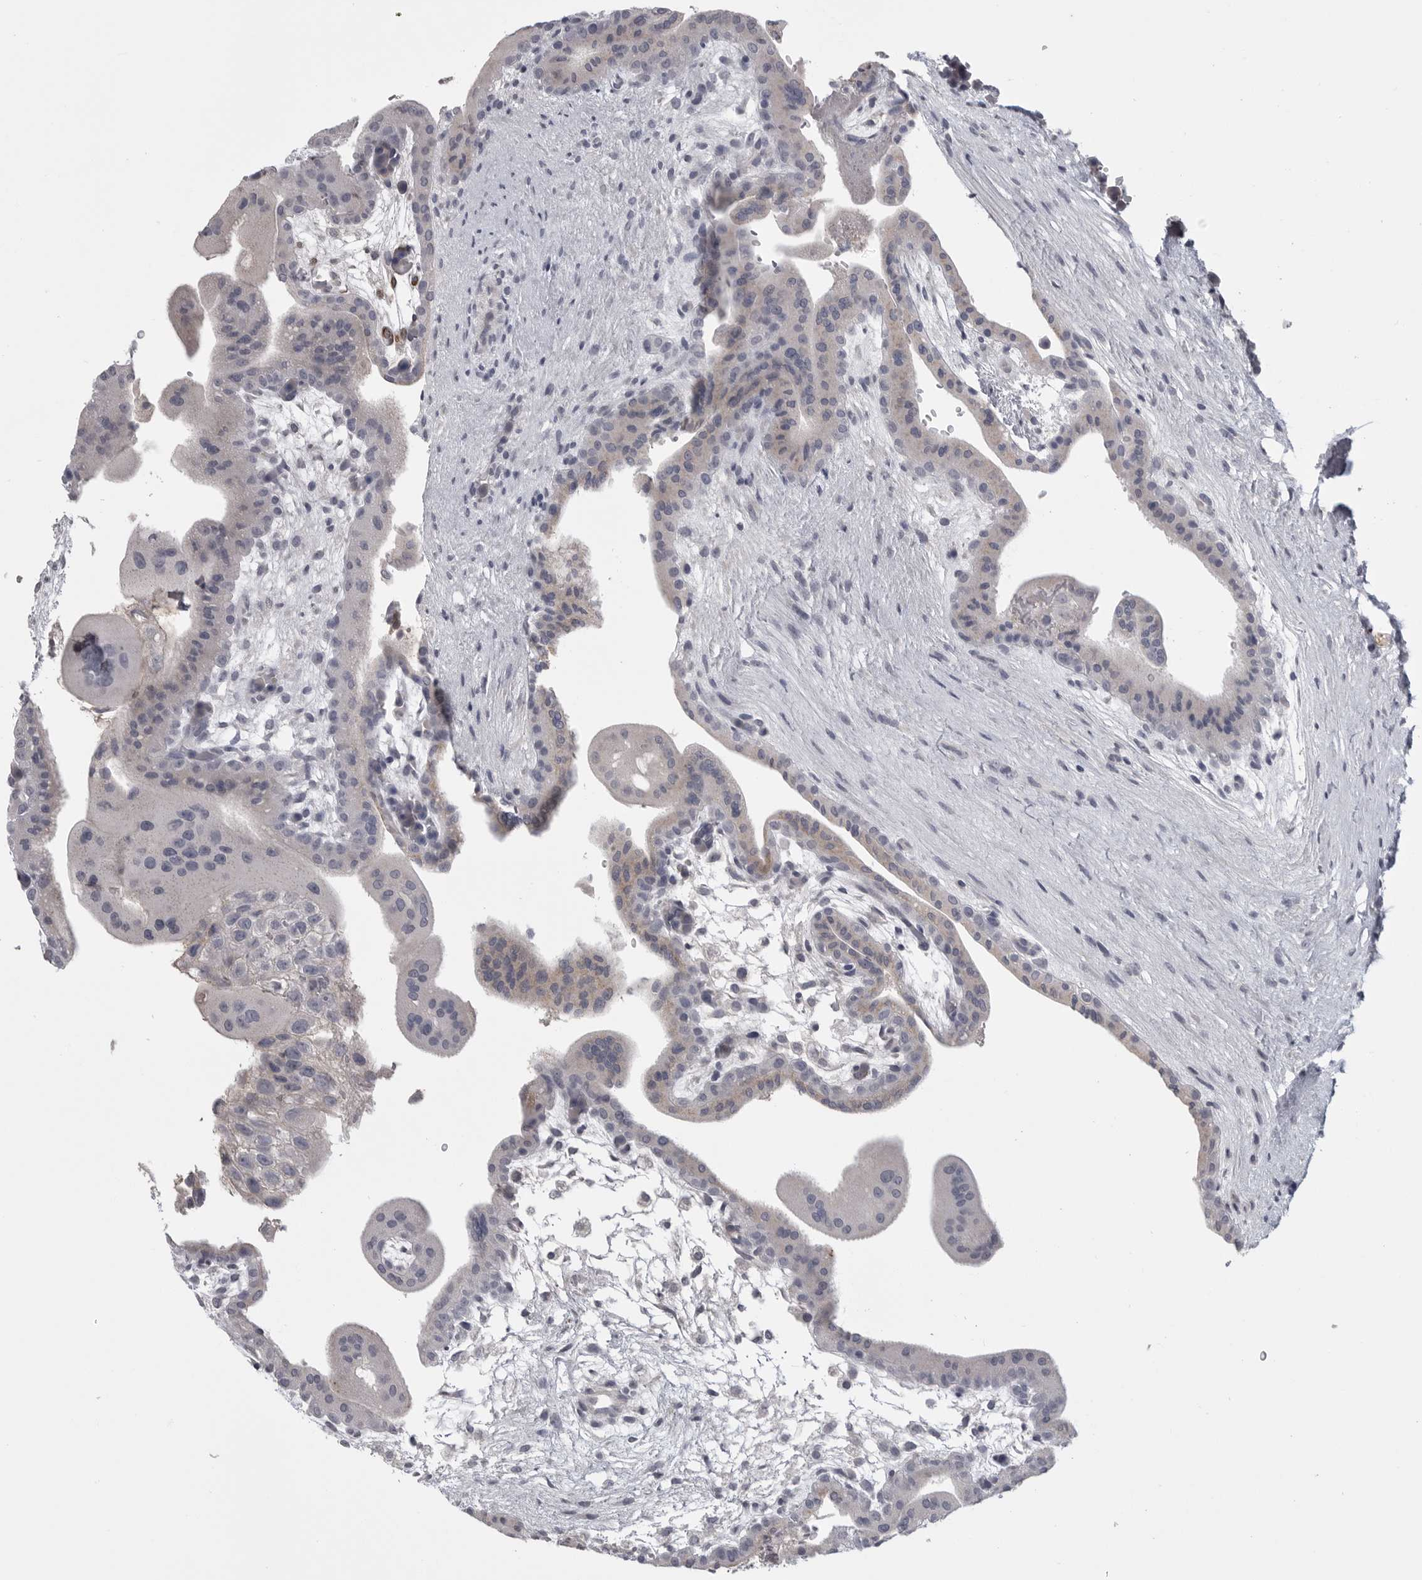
{"staining": {"intensity": "negative", "quantity": "none", "location": "none"}, "tissue": "placenta", "cell_type": "Decidual cells", "image_type": "normal", "snomed": [{"axis": "morphology", "description": "Normal tissue, NOS"}, {"axis": "topography", "description": "Placenta"}], "caption": "DAB immunohistochemical staining of unremarkable human placenta demonstrates no significant staining in decidual cells.", "gene": "SERPING1", "patient": {"sex": "female", "age": 35}}